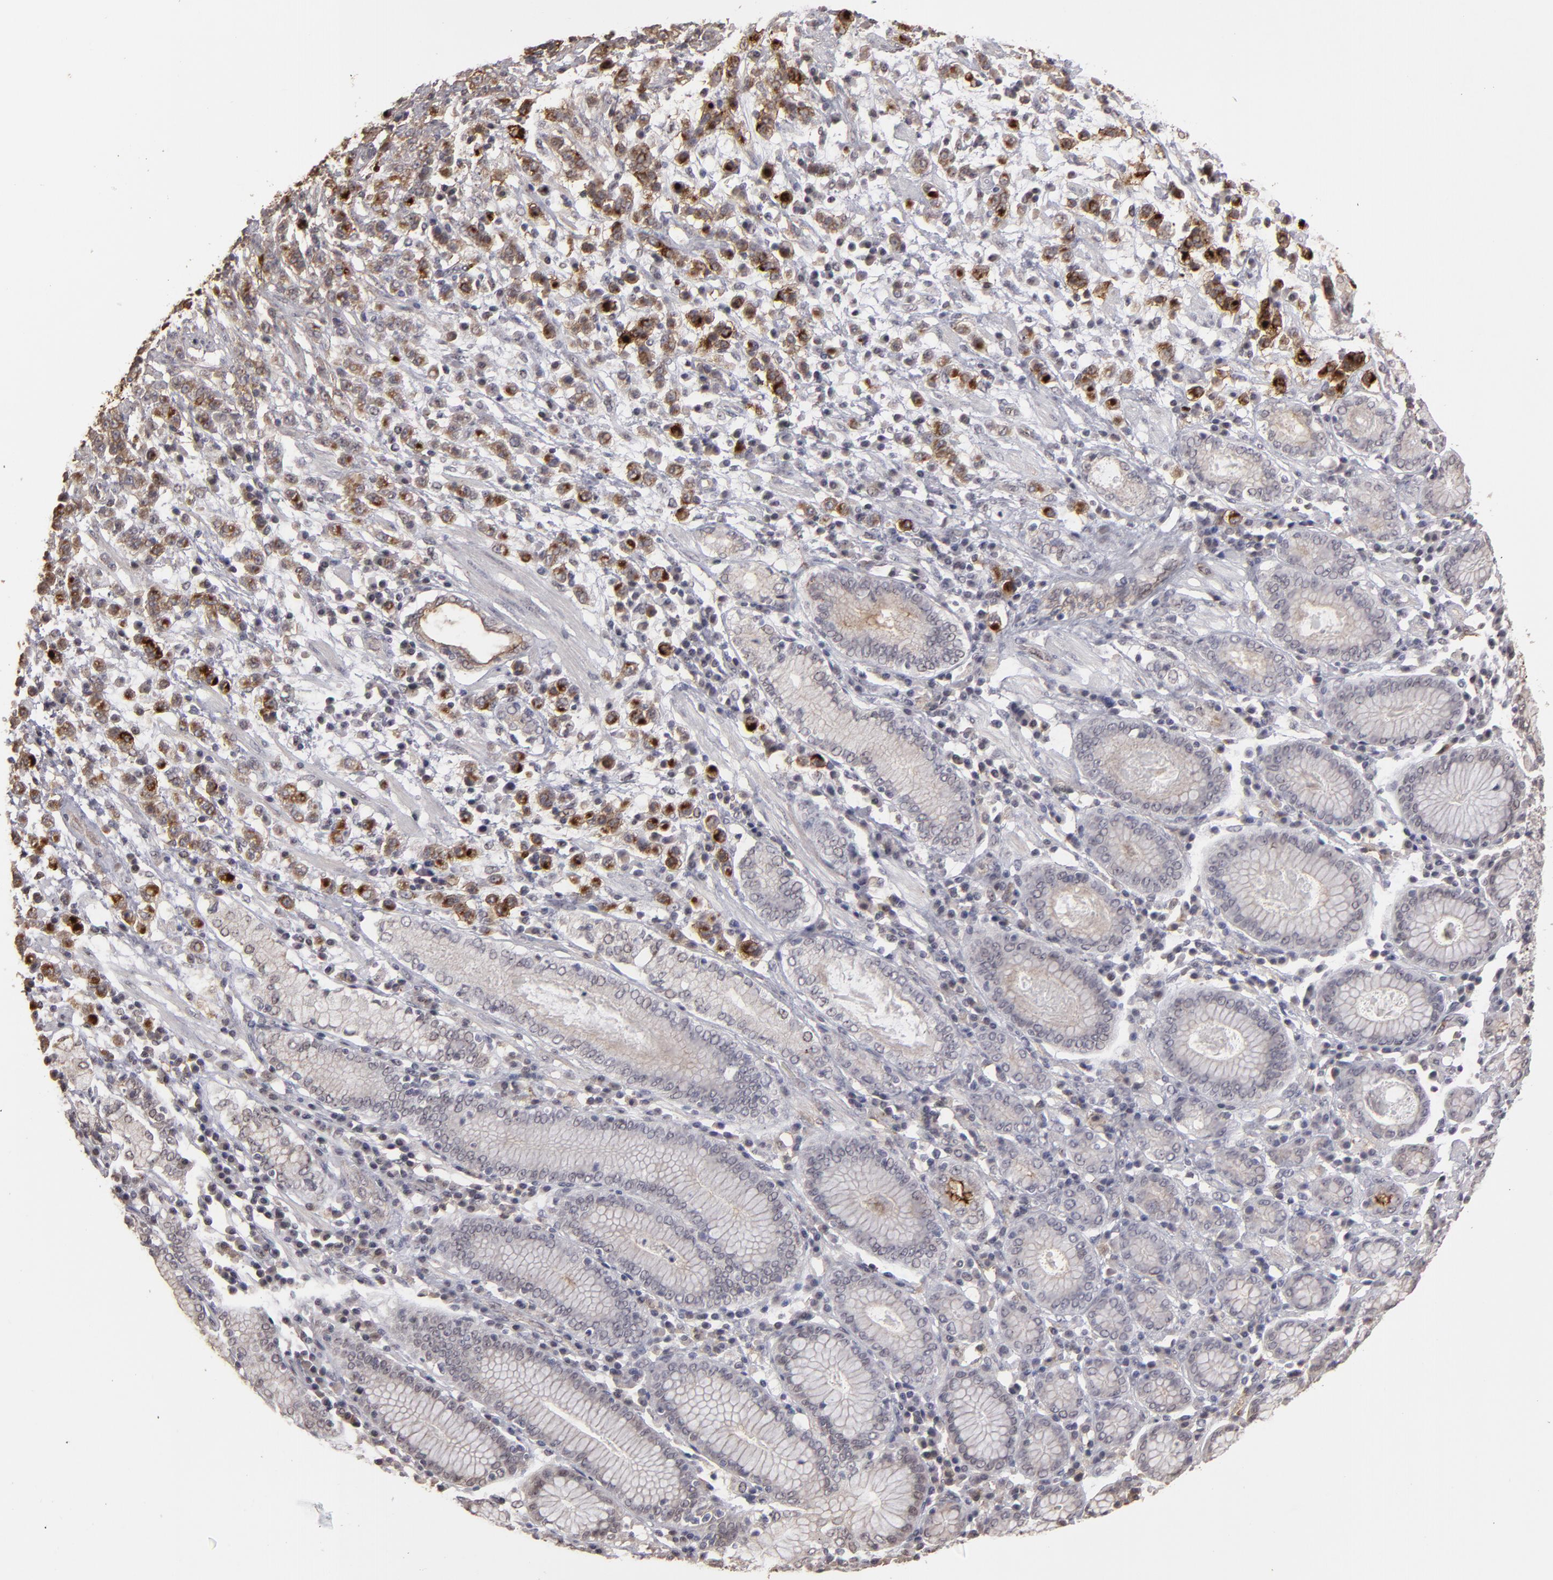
{"staining": {"intensity": "strong", "quantity": ">75%", "location": "cytoplasmic/membranous"}, "tissue": "stomach cancer", "cell_type": "Tumor cells", "image_type": "cancer", "snomed": [{"axis": "morphology", "description": "Adenocarcinoma, NOS"}, {"axis": "topography", "description": "Stomach, lower"}], "caption": "Adenocarcinoma (stomach) tissue shows strong cytoplasmic/membranous positivity in about >75% of tumor cells", "gene": "CD55", "patient": {"sex": "male", "age": 88}}